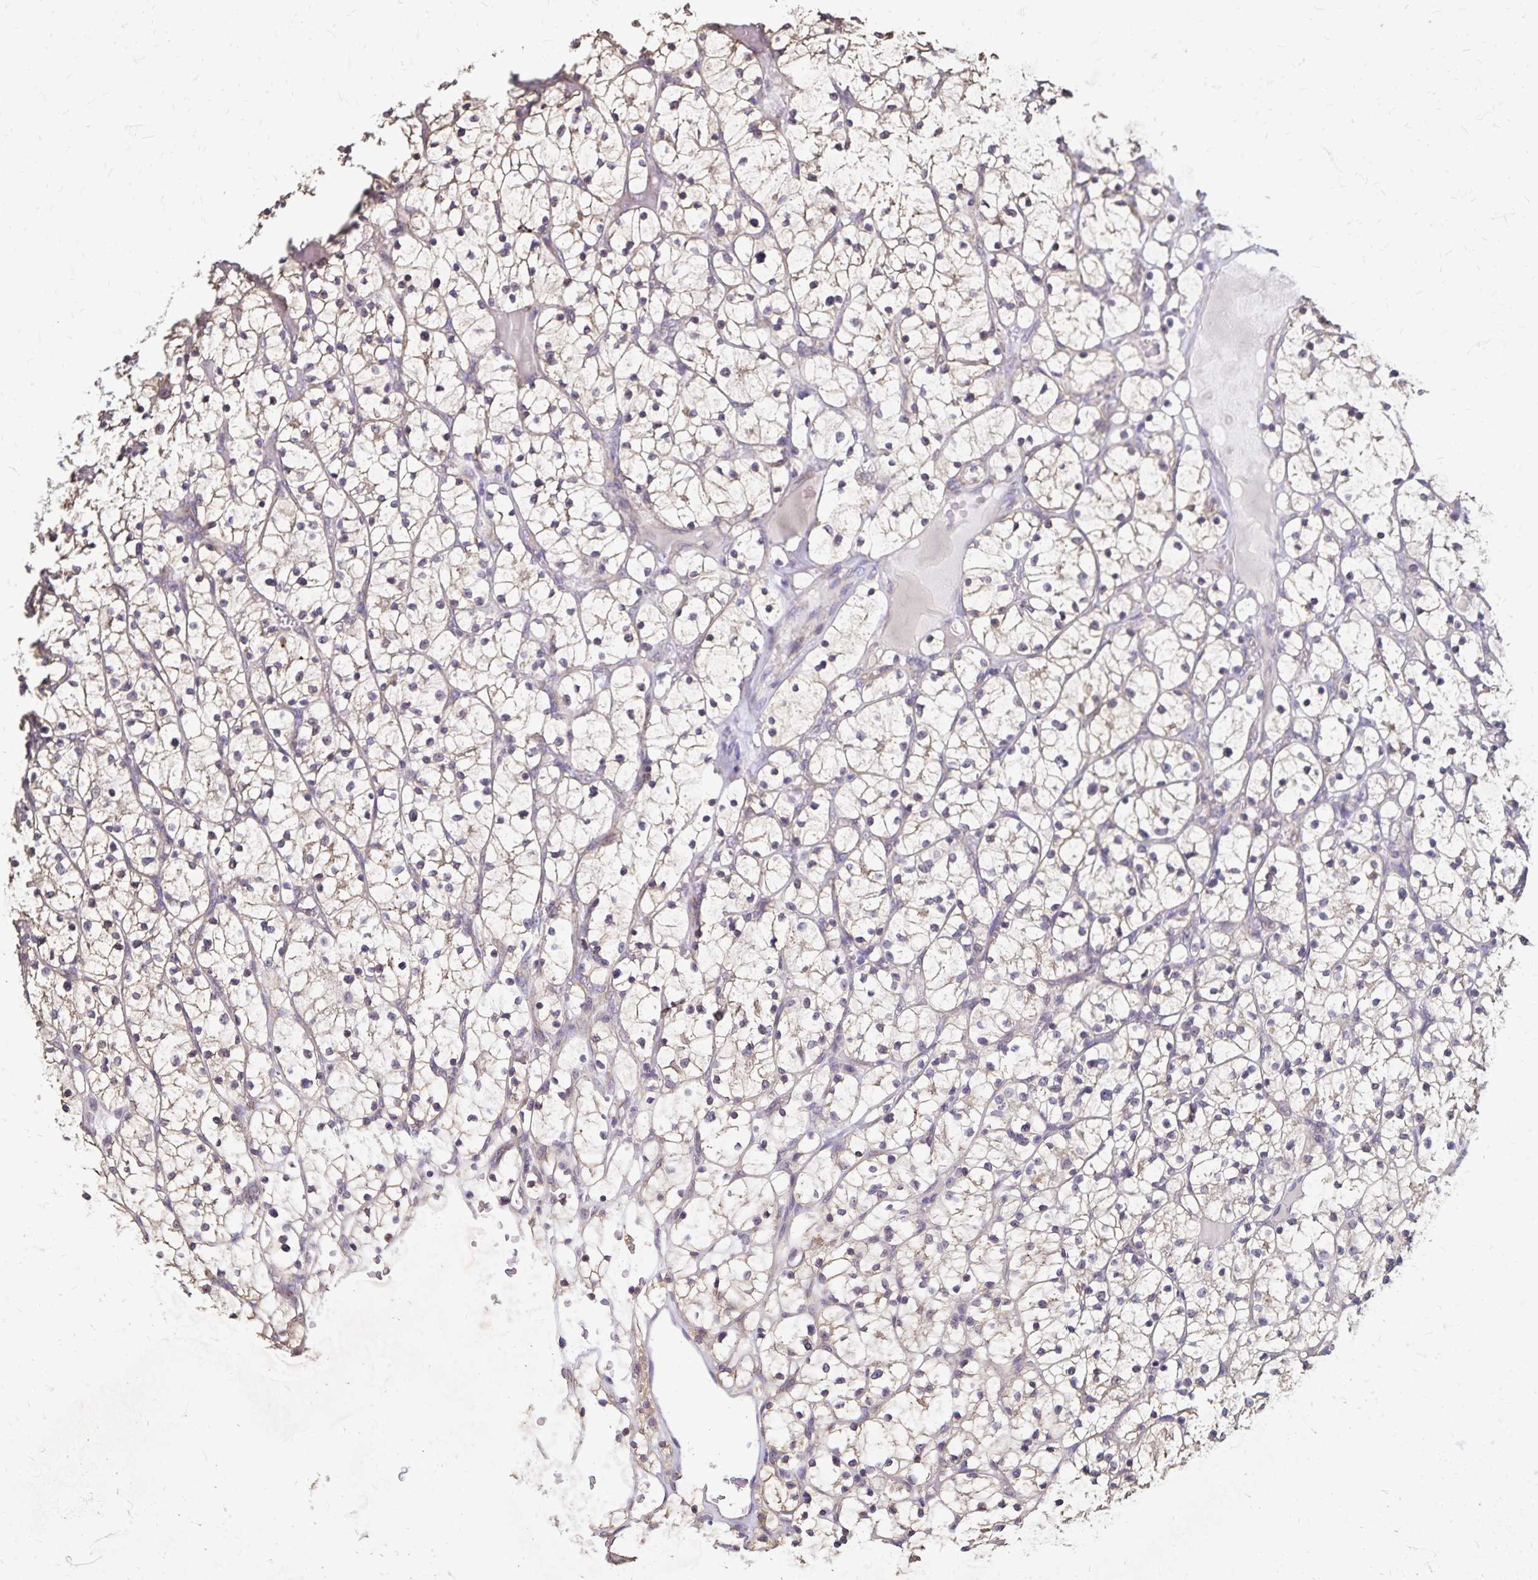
{"staining": {"intensity": "weak", "quantity": "25%-75%", "location": "cytoplasmic/membranous"}, "tissue": "renal cancer", "cell_type": "Tumor cells", "image_type": "cancer", "snomed": [{"axis": "morphology", "description": "Adenocarcinoma, NOS"}, {"axis": "topography", "description": "Kidney"}], "caption": "Immunohistochemistry (IHC) (DAB) staining of renal adenocarcinoma reveals weak cytoplasmic/membranous protein staining in approximately 25%-75% of tumor cells.", "gene": "EMC10", "patient": {"sex": "female", "age": 64}}